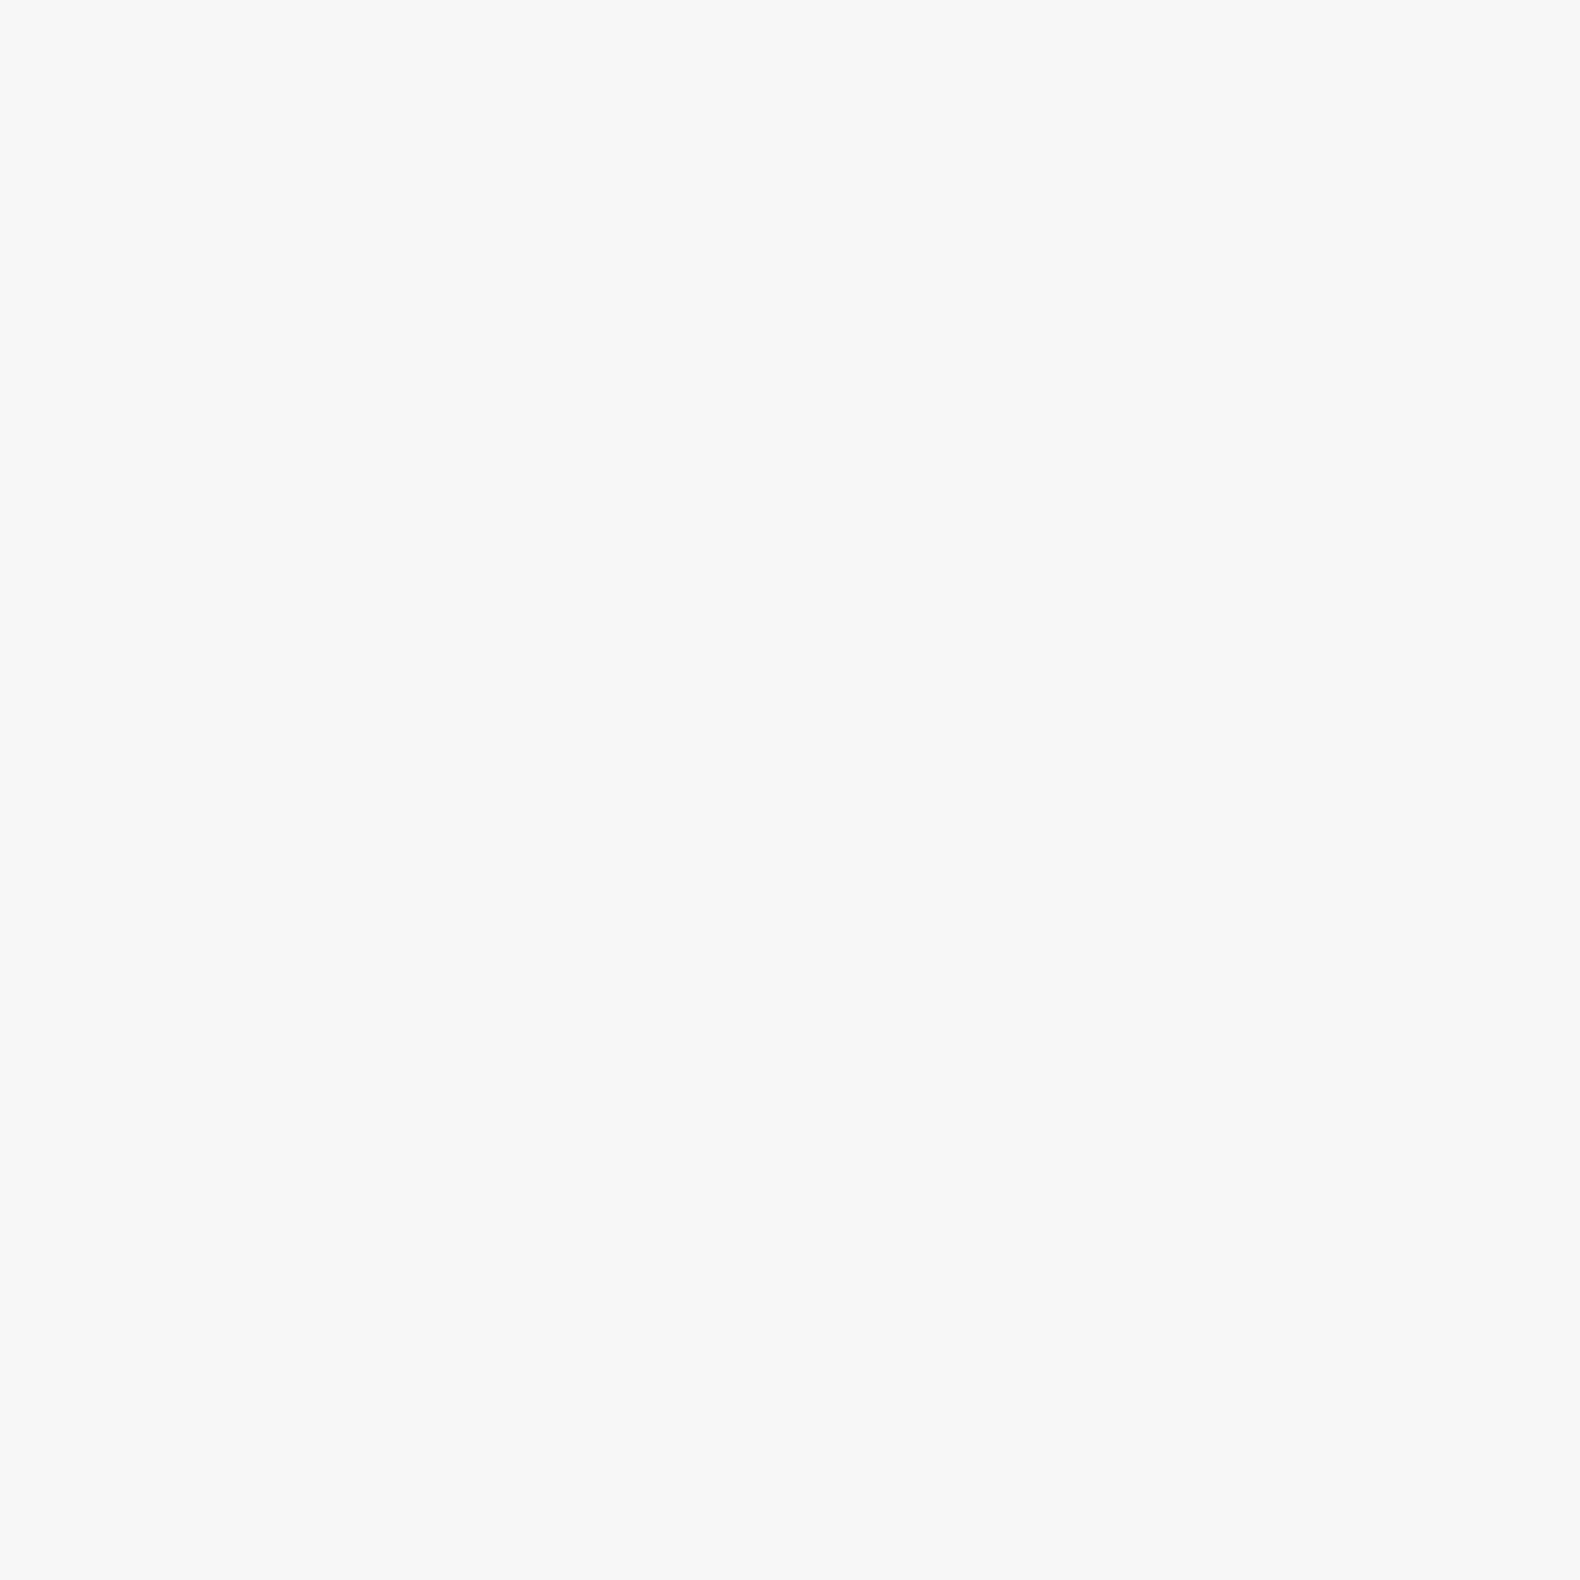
{"staining": {"intensity": "strong", "quantity": "<25%", "location": "cytoplasmic/membranous"}, "tissue": "lung cancer", "cell_type": "Tumor cells", "image_type": "cancer", "snomed": [{"axis": "morphology", "description": "Adenocarcinoma, NOS"}, {"axis": "topography", "description": "Lung"}], "caption": "Immunohistochemical staining of human lung cancer (adenocarcinoma) exhibits medium levels of strong cytoplasmic/membranous expression in approximately <25% of tumor cells.", "gene": "PROM1", "patient": {"sex": "male", "age": 49}}